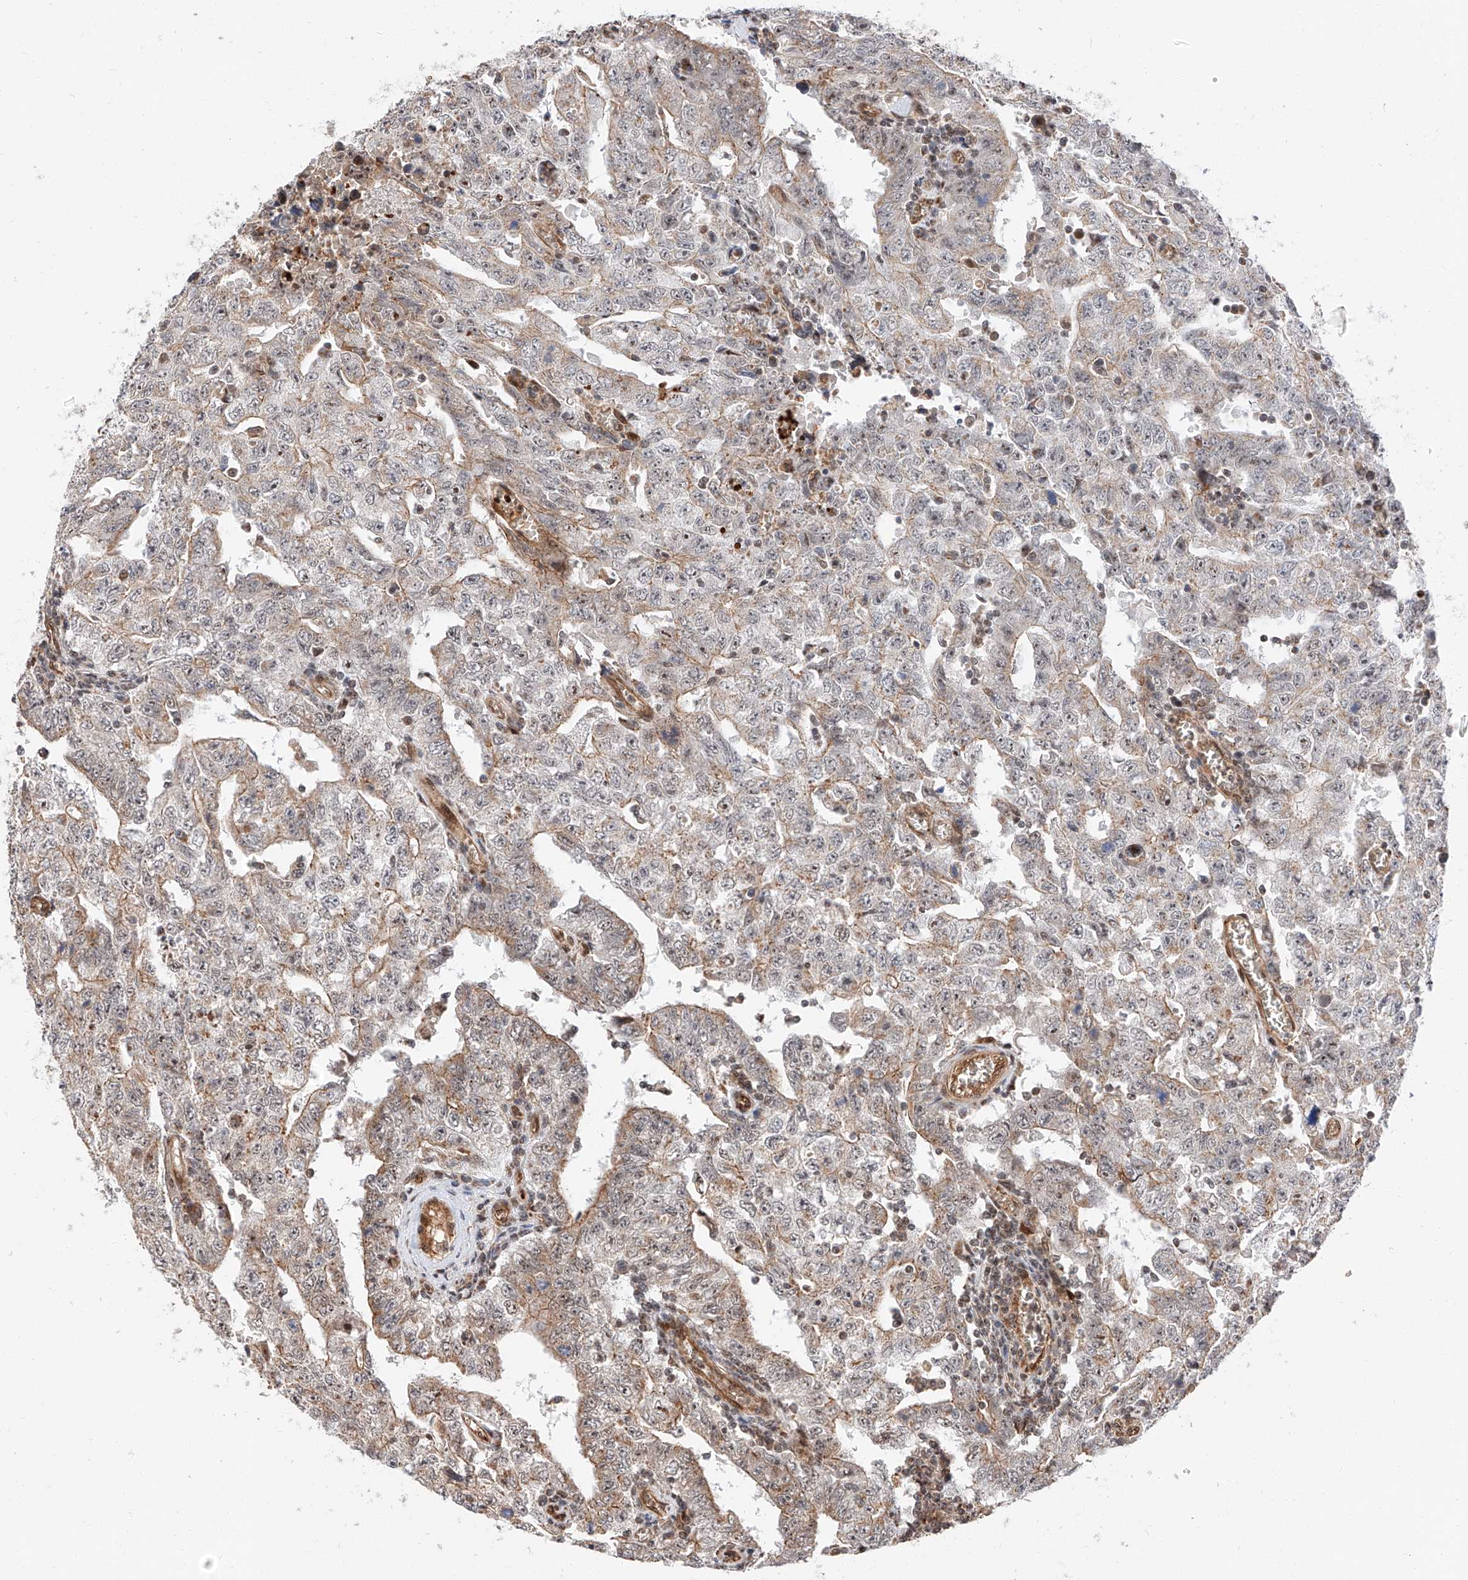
{"staining": {"intensity": "weak", "quantity": "25%-75%", "location": "cytoplasmic/membranous"}, "tissue": "testis cancer", "cell_type": "Tumor cells", "image_type": "cancer", "snomed": [{"axis": "morphology", "description": "Carcinoma, Embryonal, NOS"}, {"axis": "topography", "description": "Testis"}], "caption": "Immunohistochemical staining of human testis cancer reveals low levels of weak cytoplasmic/membranous protein staining in approximately 25%-75% of tumor cells.", "gene": "THTPA", "patient": {"sex": "male", "age": 26}}